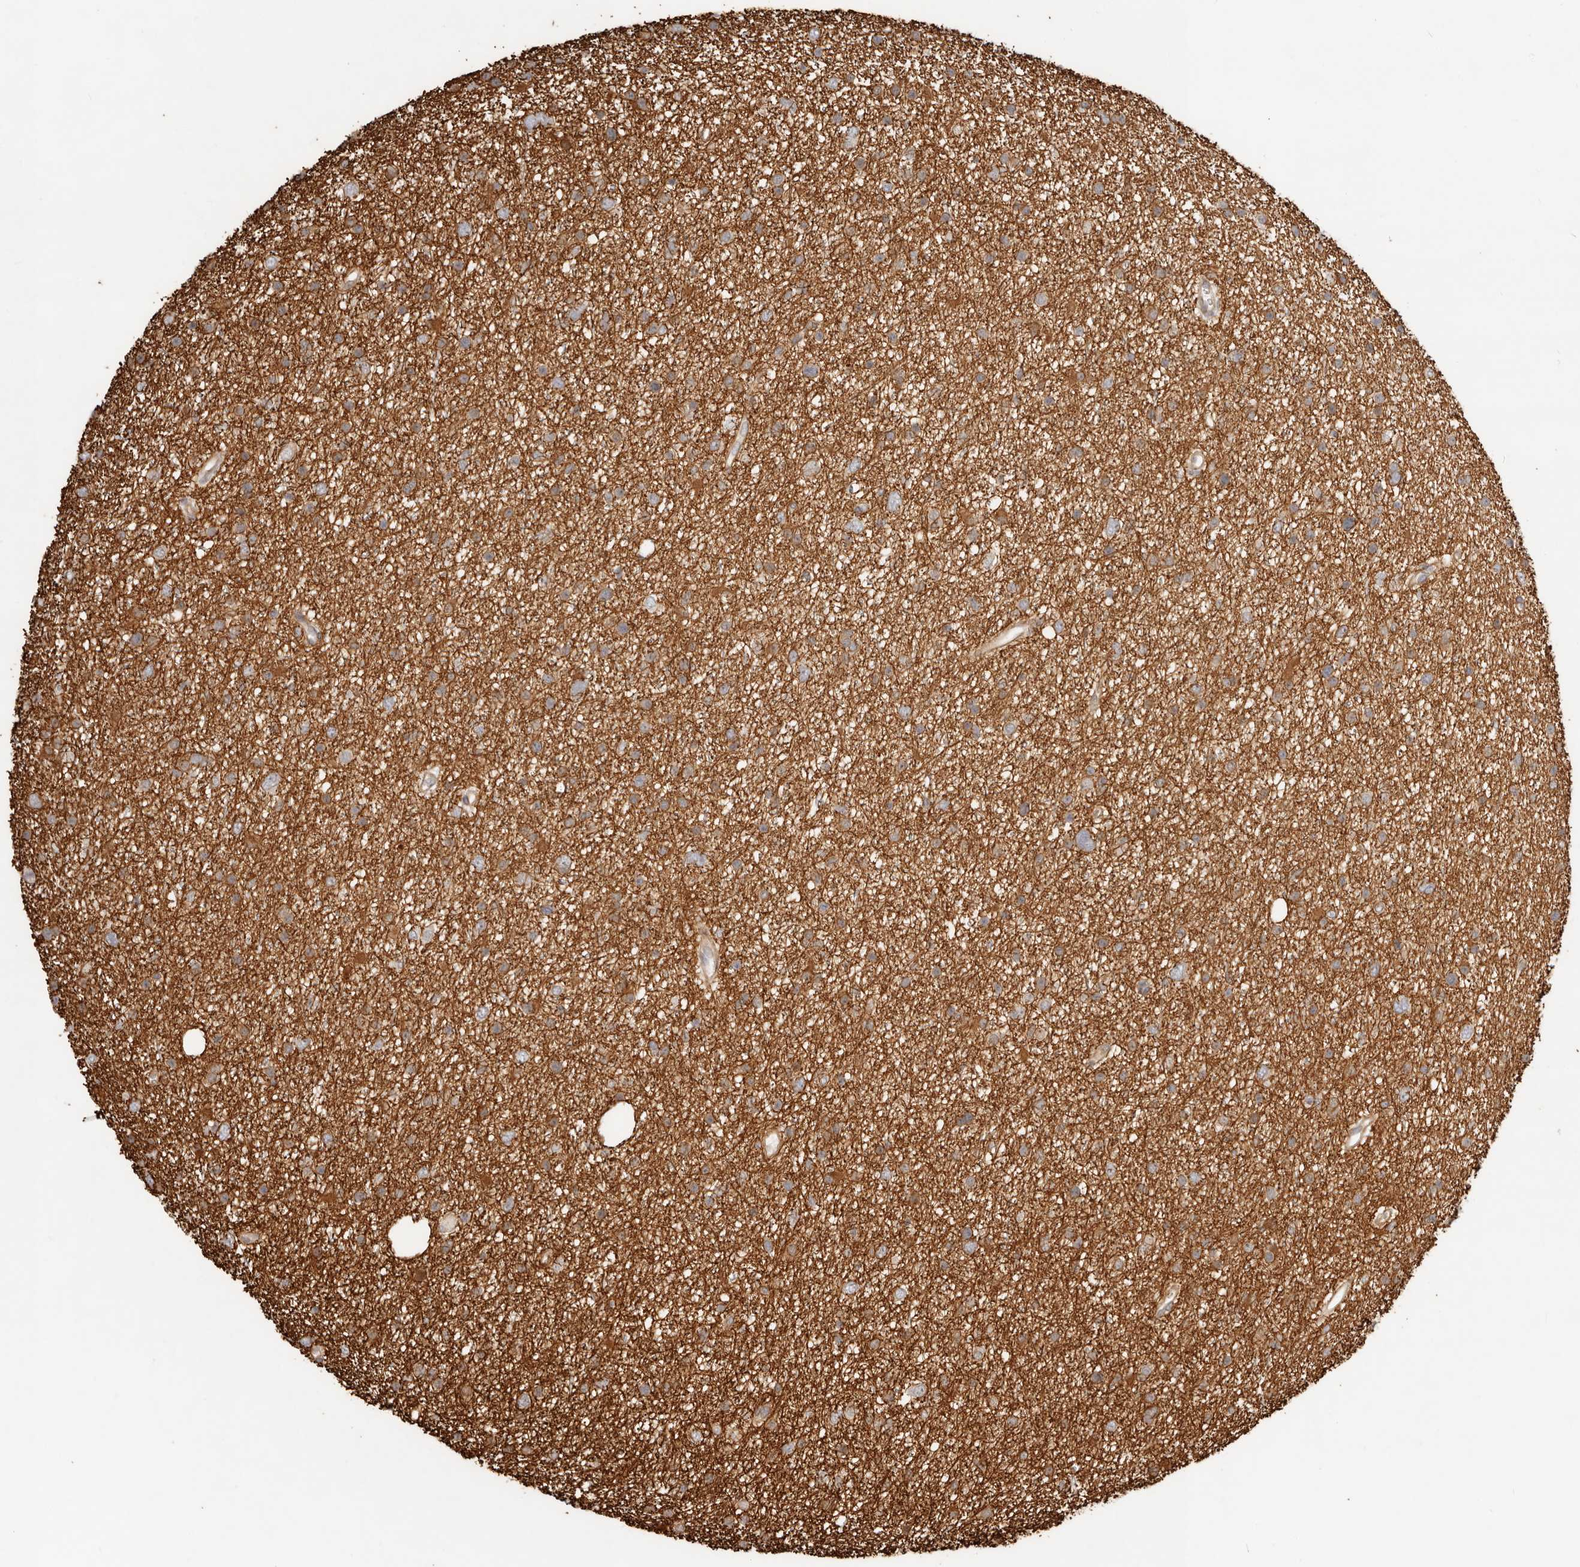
{"staining": {"intensity": "moderate", "quantity": ">75%", "location": "cytoplasmic/membranous"}, "tissue": "glioma", "cell_type": "Tumor cells", "image_type": "cancer", "snomed": [{"axis": "morphology", "description": "Glioma, malignant, Low grade"}, {"axis": "topography", "description": "Cerebral cortex"}], "caption": "Human glioma stained for a protein (brown) exhibits moderate cytoplasmic/membranous positive positivity in approximately >75% of tumor cells.", "gene": "TUFT1", "patient": {"sex": "female", "age": 39}}